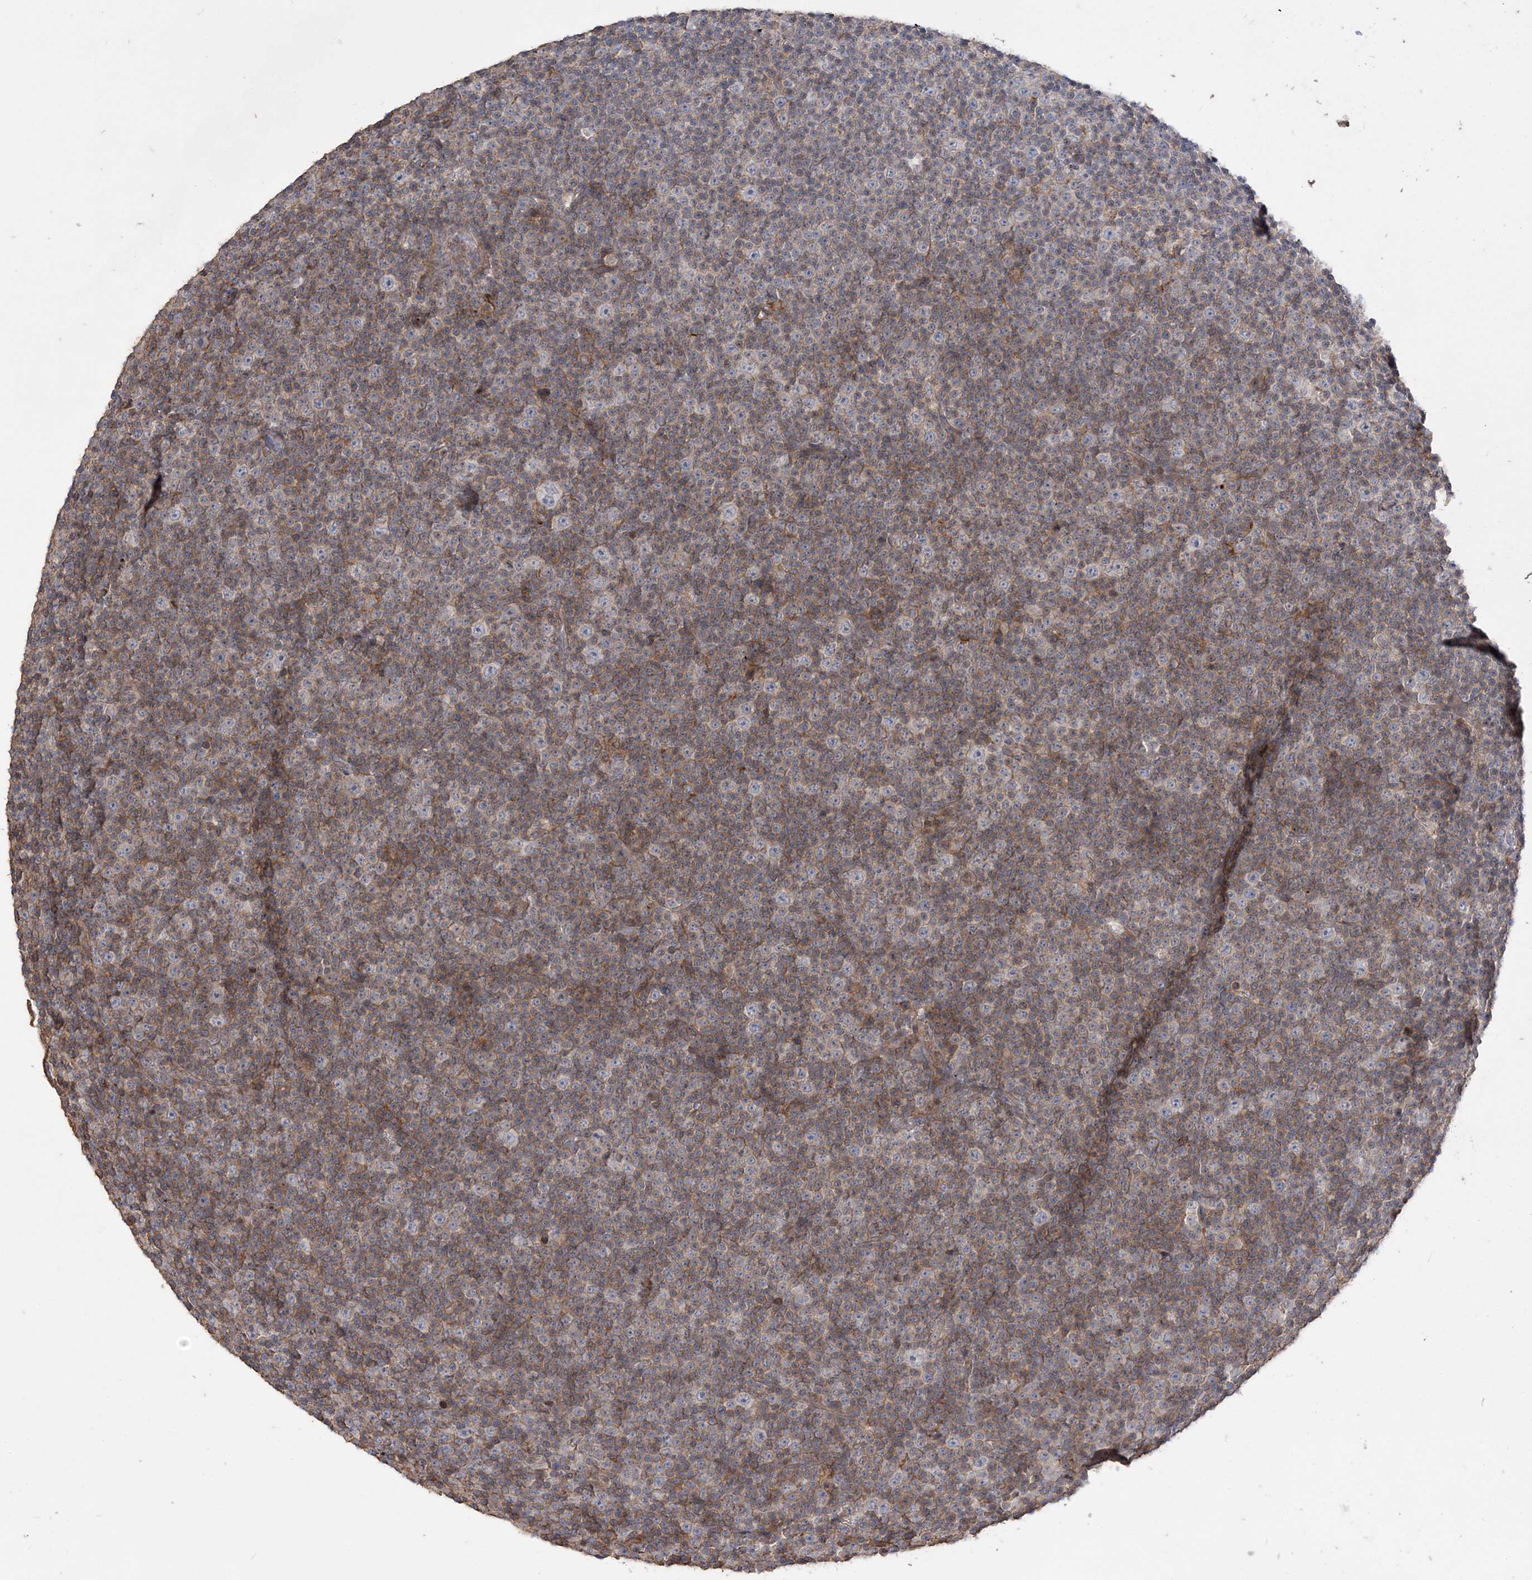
{"staining": {"intensity": "weak", "quantity": "25%-75%", "location": "cytoplasmic/membranous"}, "tissue": "lymphoma", "cell_type": "Tumor cells", "image_type": "cancer", "snomed": [{"axis": "morphology", "description": "Malignant lymphoma, non-Hodgkin's type, Low grade"}, {"axis": "topography", "description": "Lymph node"}], "caption": "Immunohistochemistry (IHC) of malignant lymphoma, non-Hodgkin's type (low-grade) exhibits low levels of weak cytoplasmic/membranous expression in about 25%-75% of tumor cells.", "gene": "SLFN14", "patient": {"sex": "female", "age": 67}}